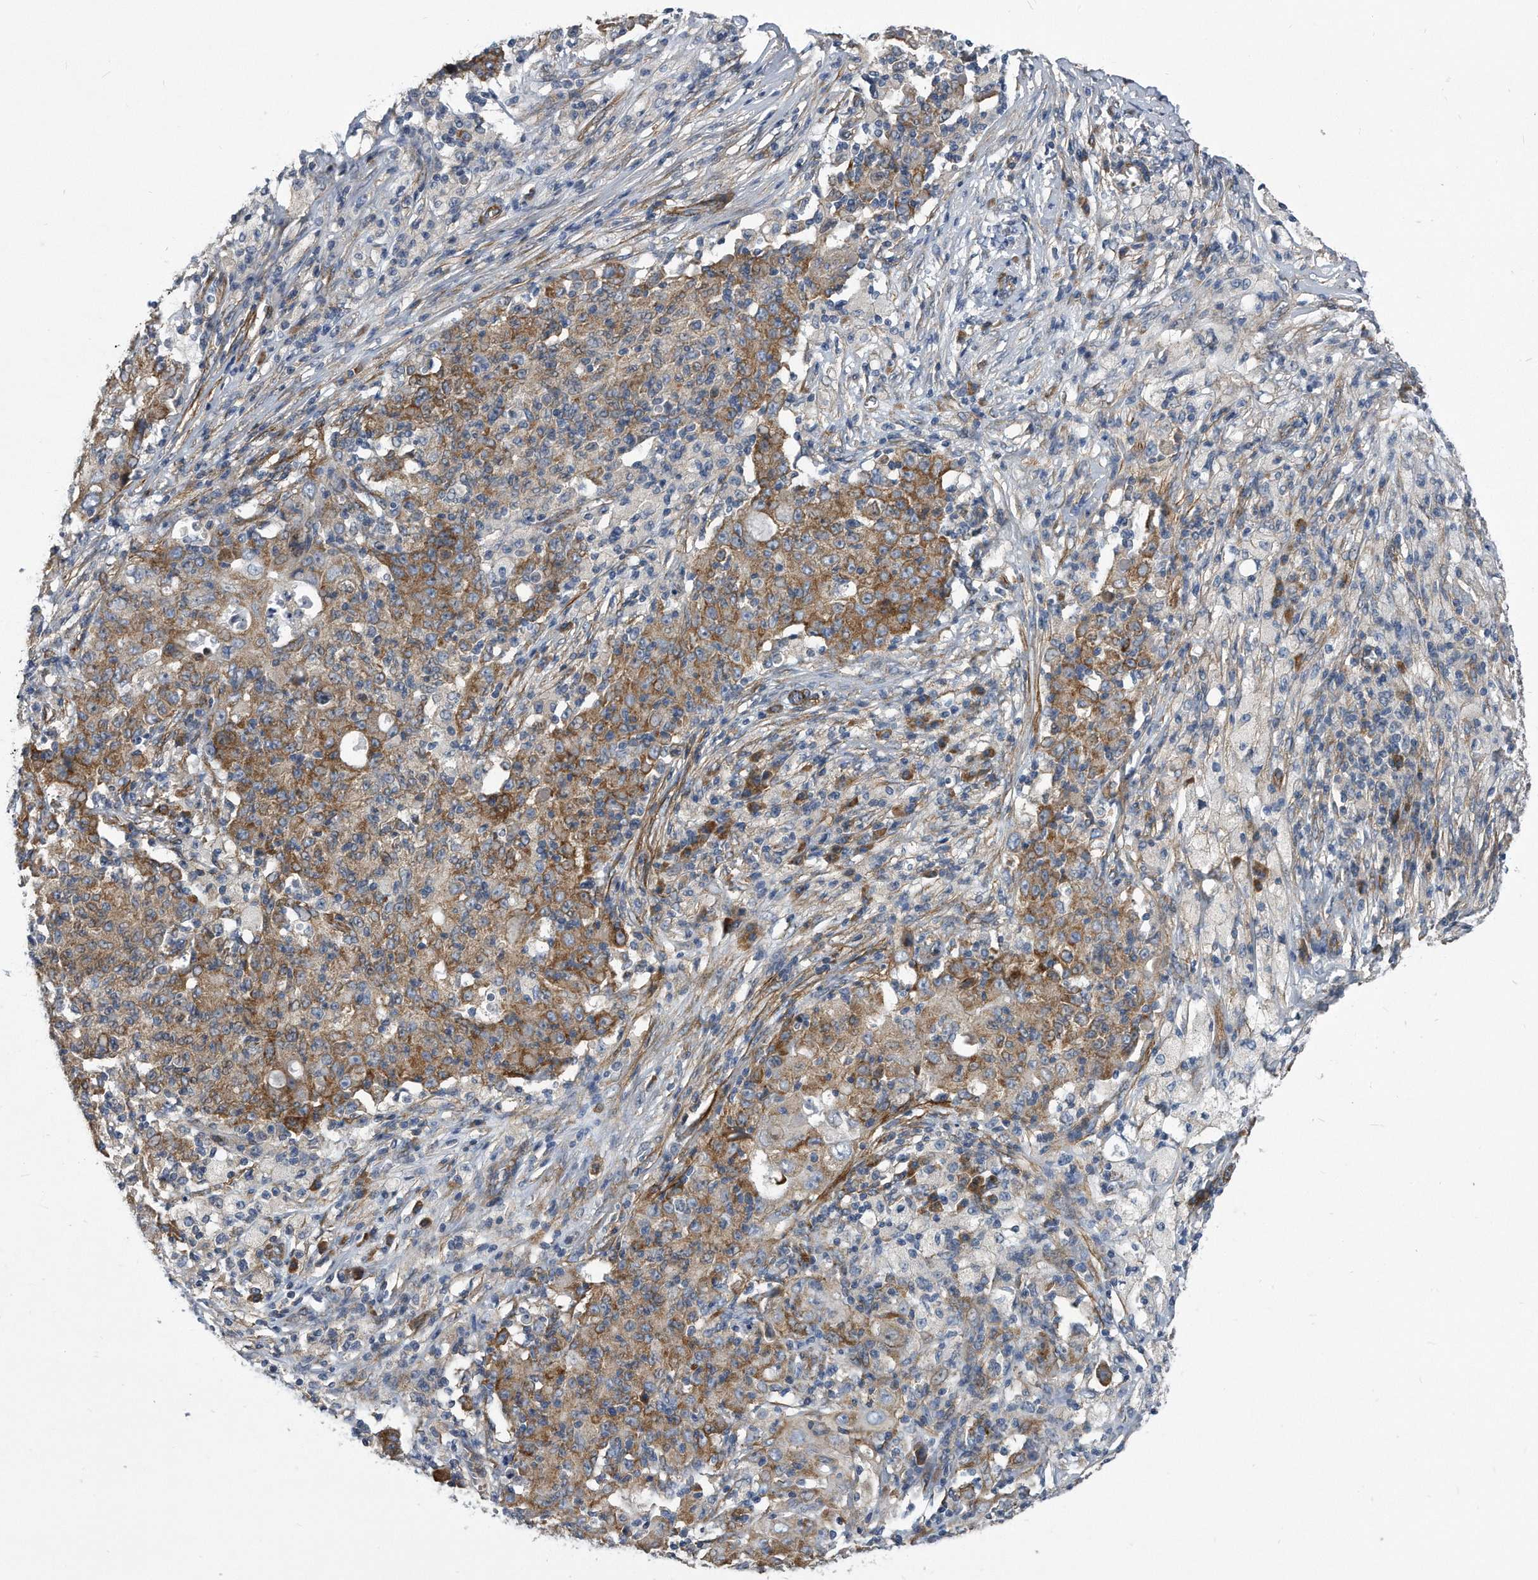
{"staining": {"intensity": "moderate", "quantity": ">75%", "location": "cytoplasmic/membranous"}, "tissue": "ovarian cancer", "cell_type": "Tumor cells", "image_type": "cancer", "snomed": [{"axis": "morphology", "description": "Carcinoma, endometroid"}, {"axis": "topography", "description": "Ovary"}], "caption": "Tumor cells reveal medium levels of moderate cytoplasmic/membranous expression in approximately >75% of cells in endometroid carcinoma (ovarian).", "gene": "EIF2B4", "patient": {"sex": "female", "age": 42}}